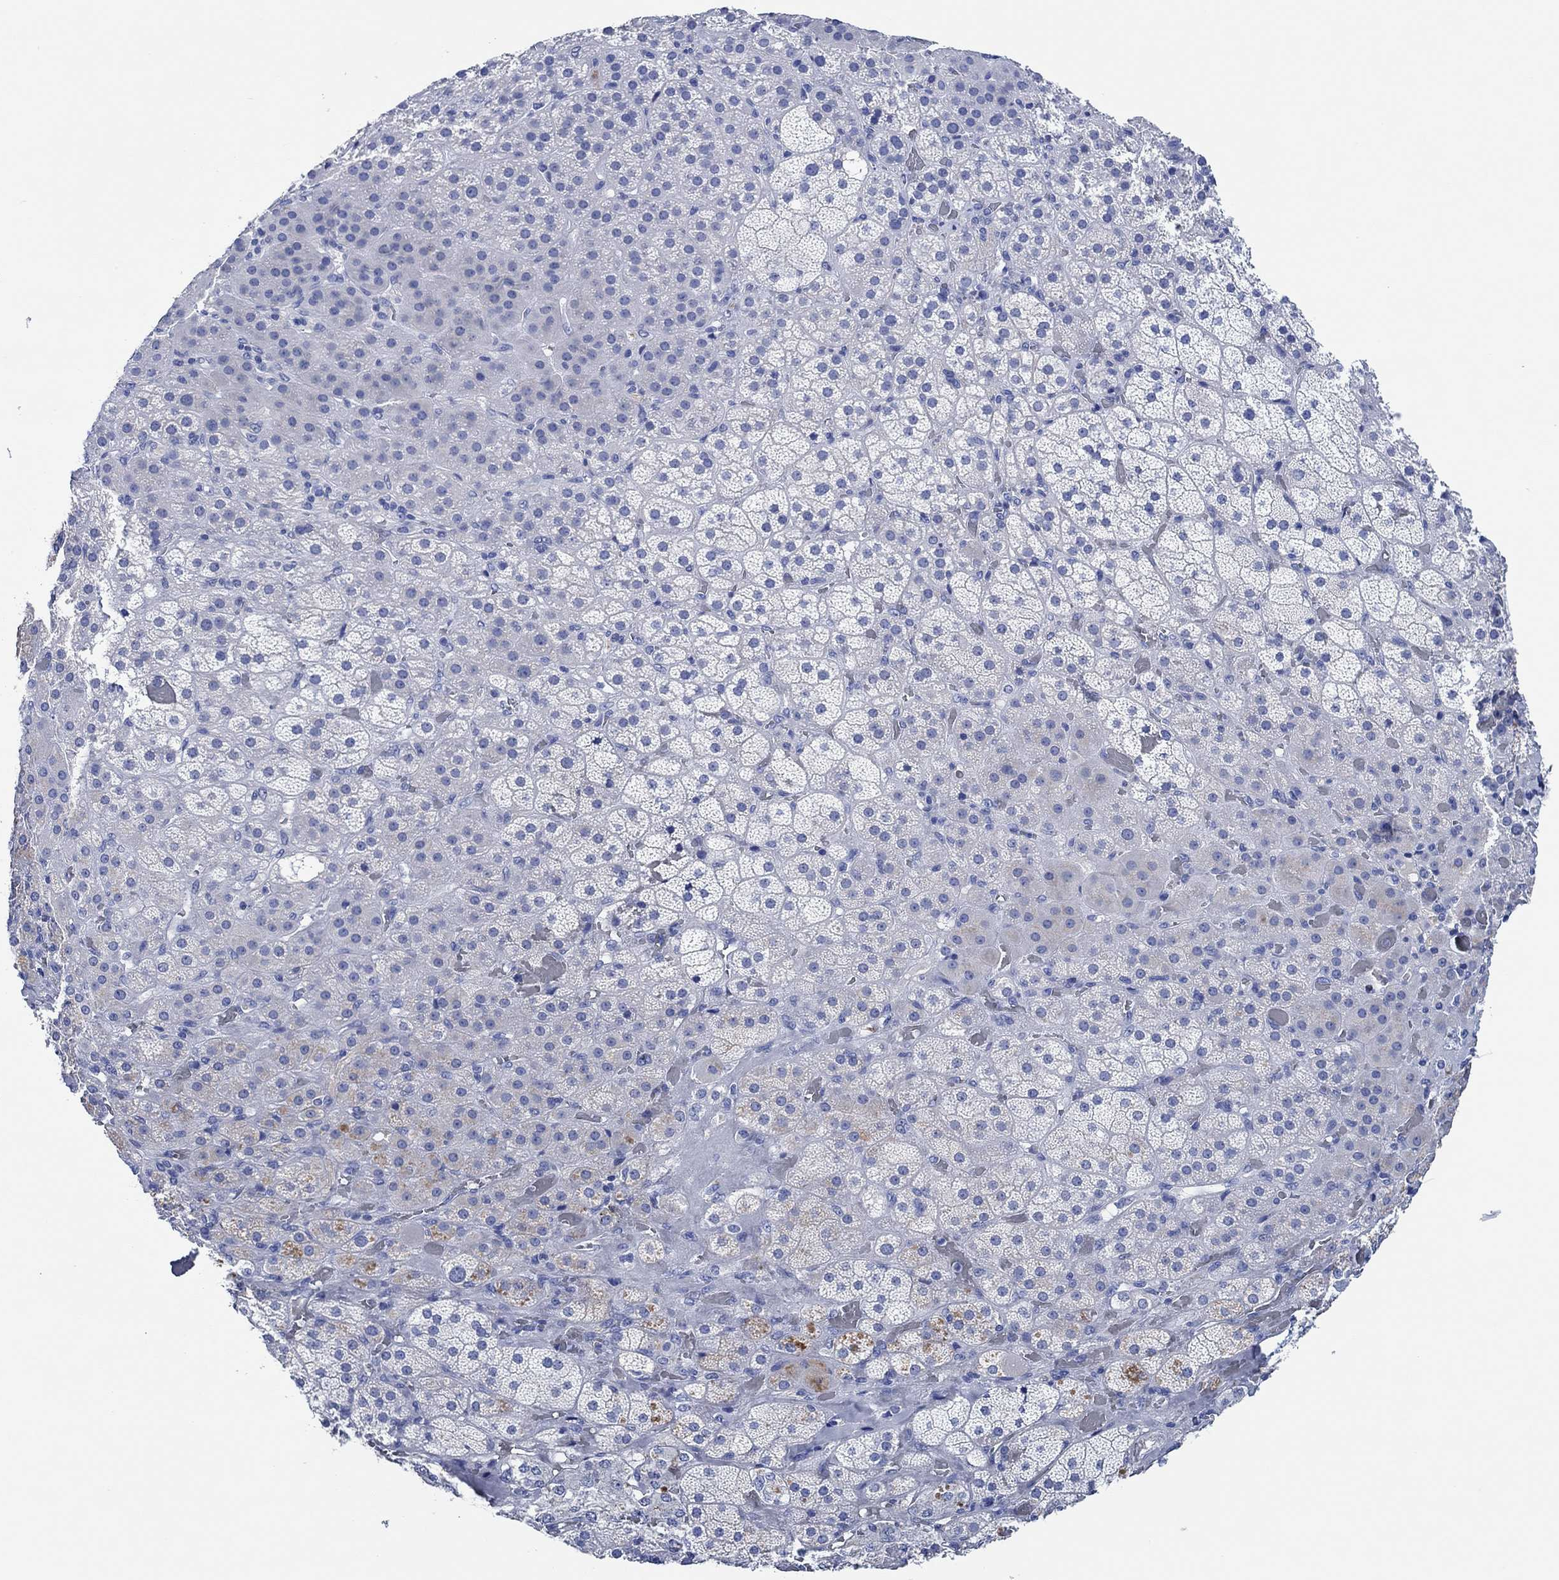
{"staining": {"intensity": "moderate", "quantity": "<25%", "location": "cytoplasmic/membranous"}, "tissue": "adrenal gland", "cell_type": "Glandular cells", "image_type": "normal", "snomed": [{"axis": "morphology", "description": "Normal tissue, NOS"}, {"axis": "topography", "description": "Adrenal gland"}], "caption": "A high-resolution micrograph shows immunohistochemistry staining of unremarkable adrenal gland, which exhibits moderate cytoplasmic/membranous staining in about <25% of glandular cells. Immunohistochemistry stains the protein in brown and the nuclei are stained blue.", "gene": "CPNE6", "patient": {"sex": "male", "age": 57}}